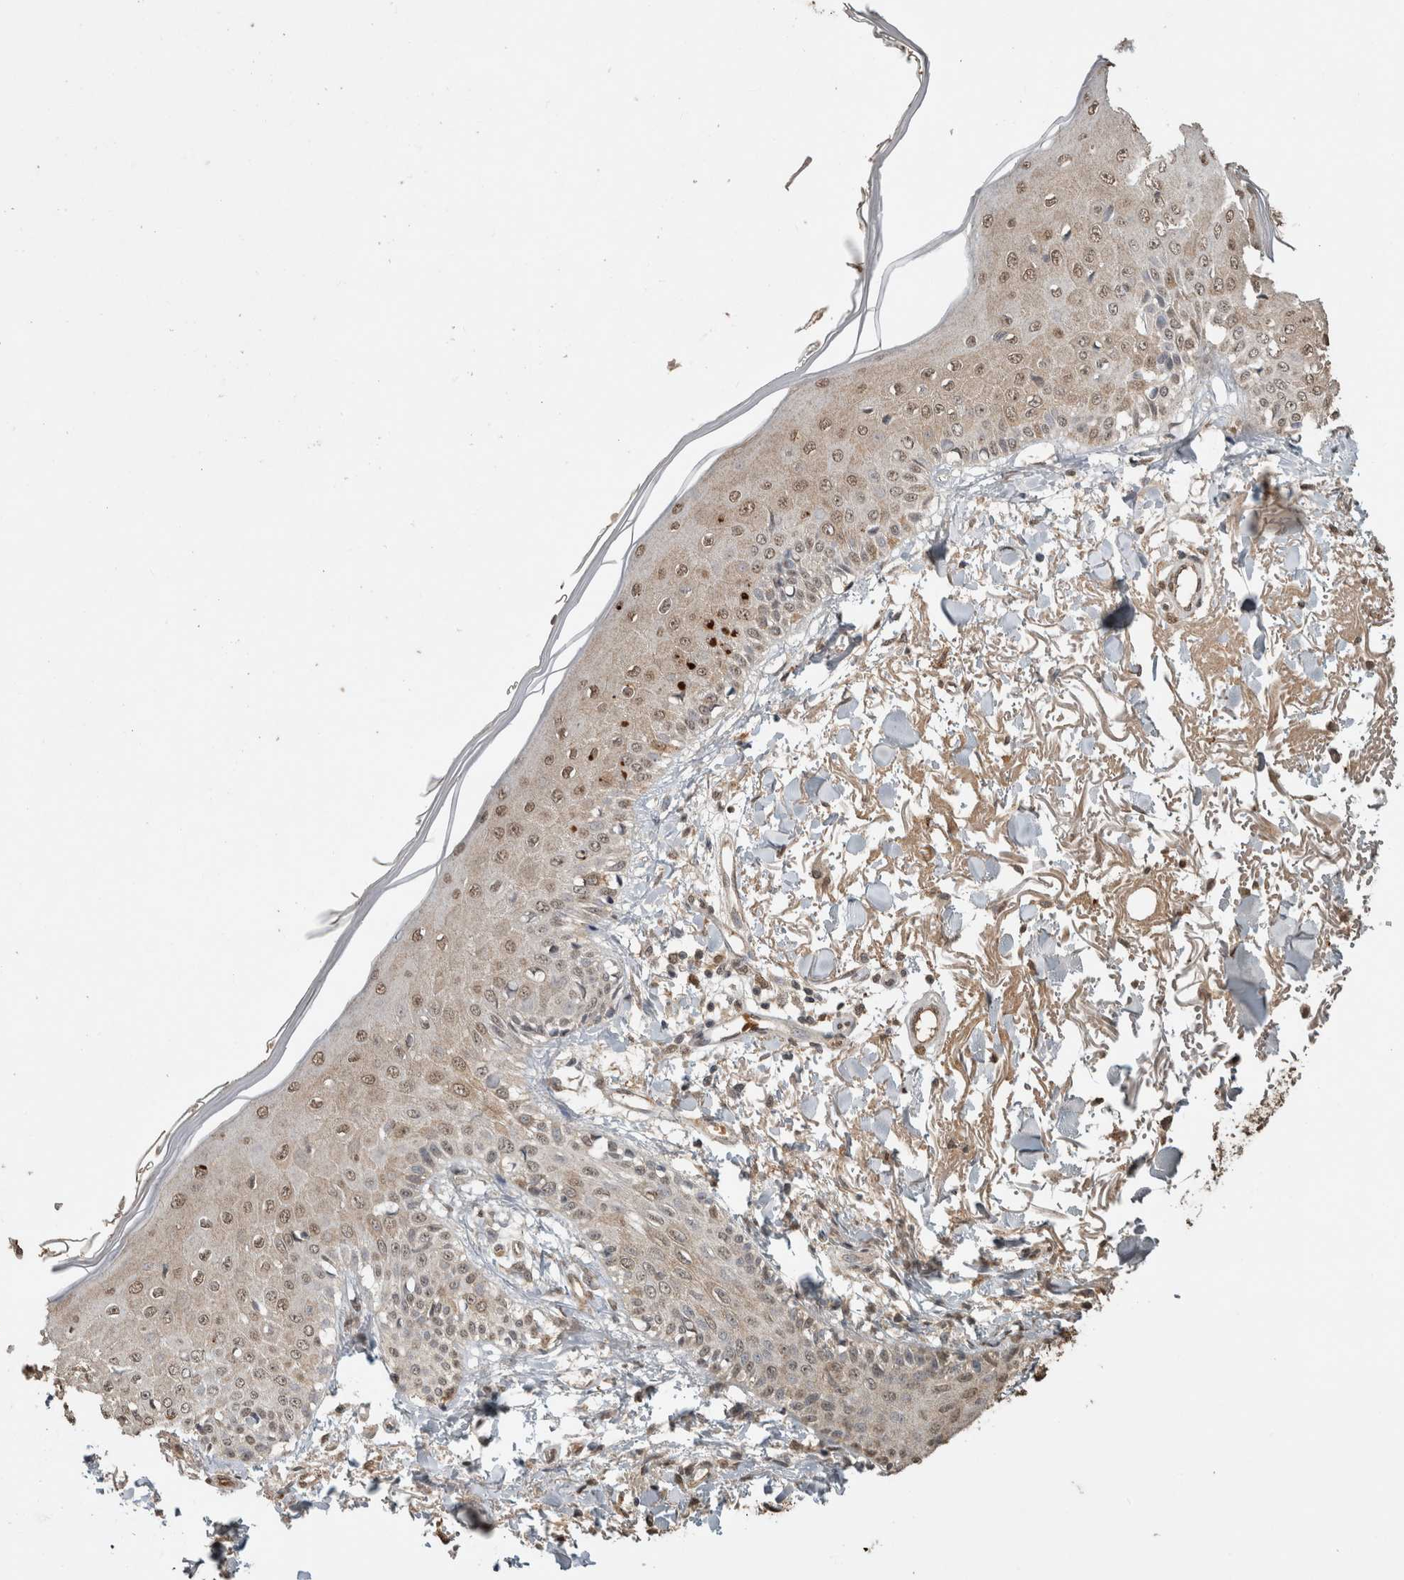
{"staining": {"intensity": "moderate", "quantity": ">75%", "location": "cytoplasmic/membranous"}, "tissue": "skin", "cell_type": "Fibroblasts", "image_type": "normal", "snomed": [{"axis": "morphology", "description": "Normal tissue, NOS"}, {"axis": "morphology", "description": "Squamous cell carcinoma, NOS"}, {"axis": "topography", "description": "Skin"}, {"axis": "topography", "description": "Peripheral nerve tissue"}], "caption": "Brown immunohistochemical staining in unremarkable human skin reveals moderate cytoplasmic/membranous expression in approximately >75% of fibroblasts. (Stains: DAB (3,3'-diaminobenzidine) in brown, nuclei in blue, Microscopy: brightfield microscopy at high magnification).", "gene": "FAM3A", "patient": {"sex": "male", "age": 83}}